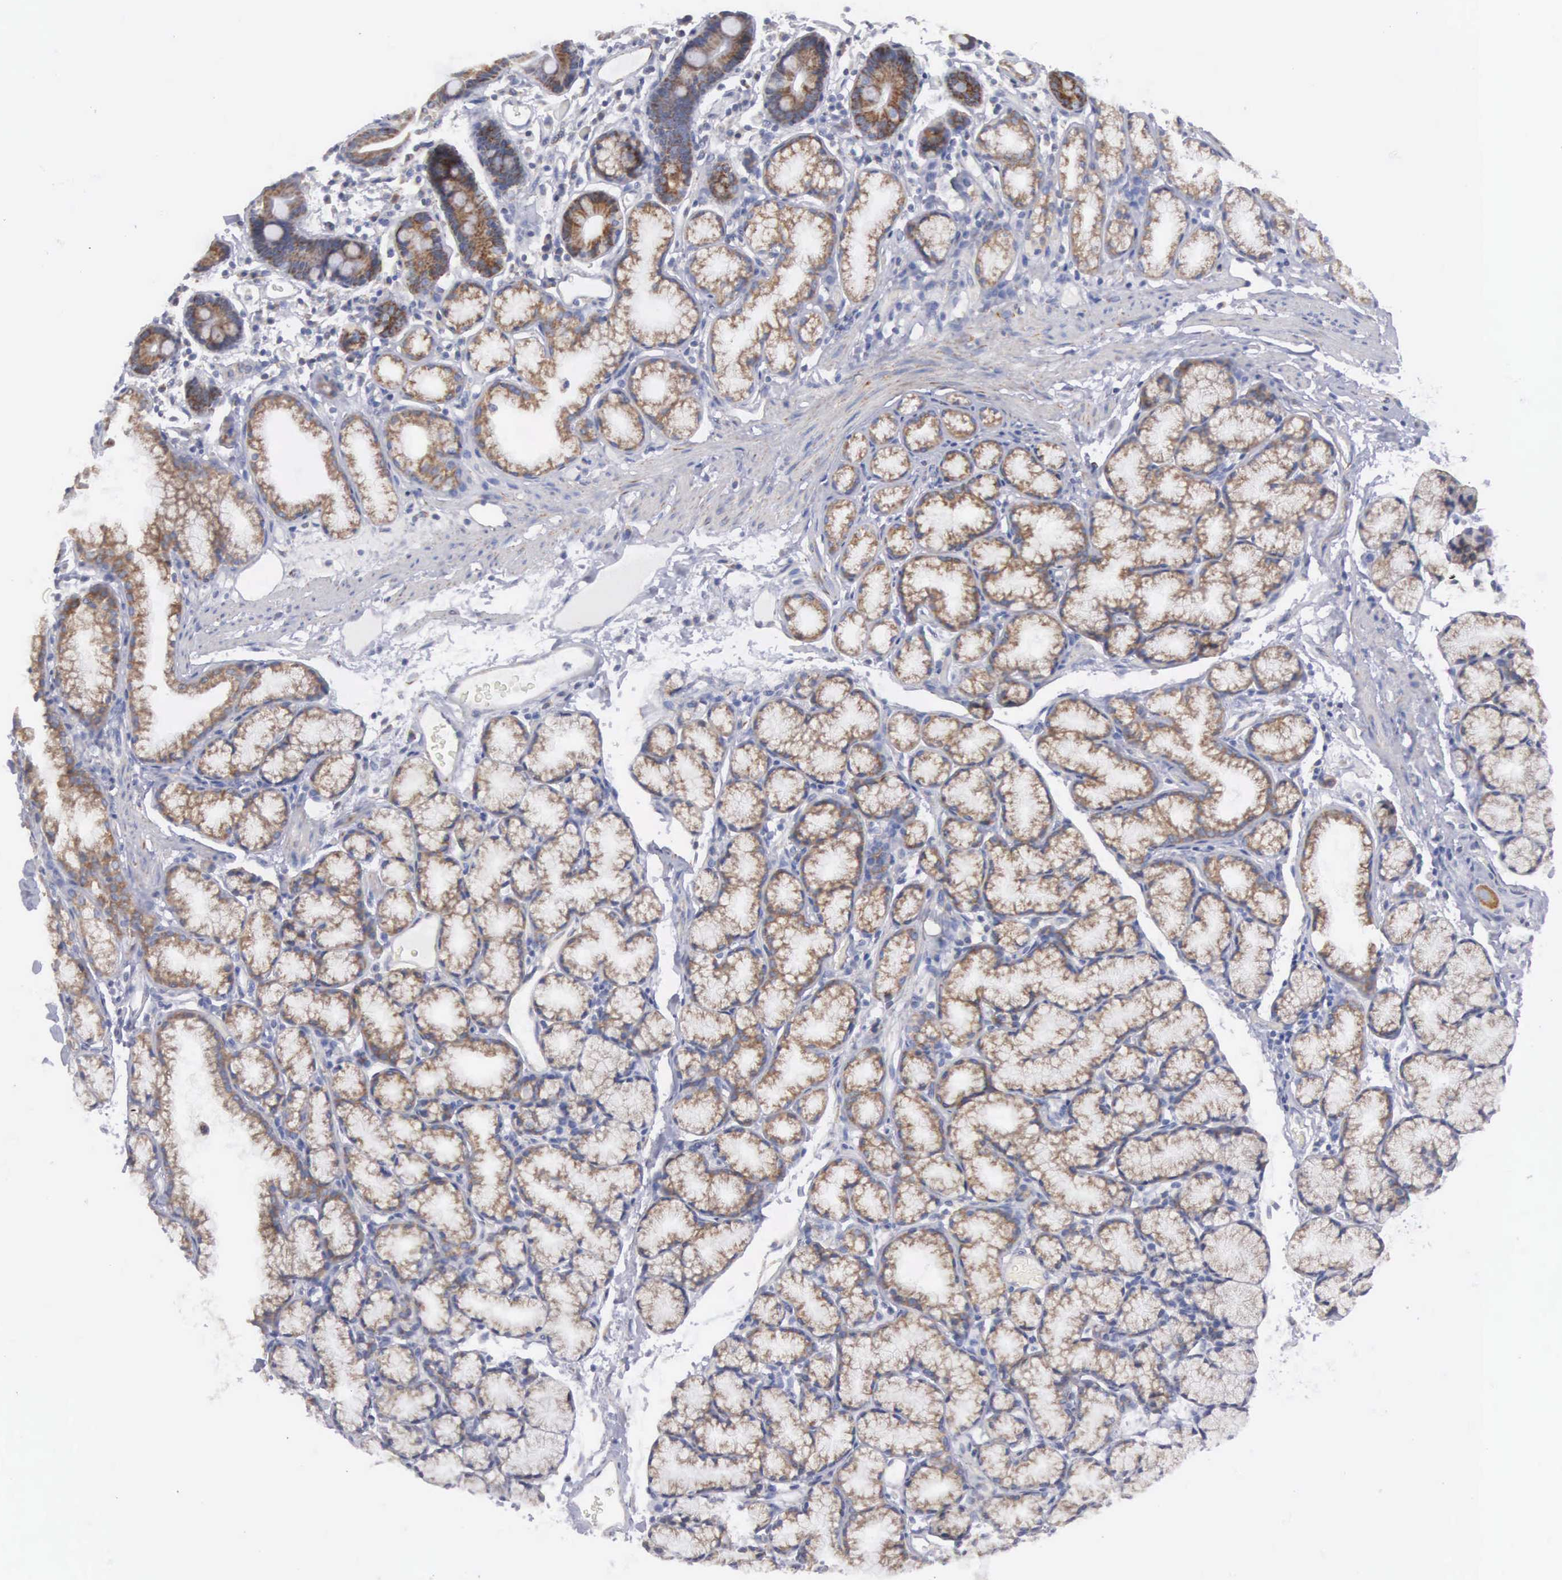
{"staining": {"intensity": "moderate", "quantity": ">75%", "location": "cytoplasmic/membranous"}, "tissue": "duodenum", "cell_type": "Glandular cells", "image_type": "normal", "snomed": [{"axis": "morphology", "description": "Normal tissue, NOS"}, {"axis": "topography", "description": "Duodenum"}], "caption": "The immunohistochemical stain highlights moderate cytoplasmic/membranous expression in glandular cells of unremarkable duodenum. Using DAB (brown) and hematoxylin (blue) stains, captured at high magnification using brightfield microscopy.", "gene": "APOOL", "patient": {"sex": "female", "age": 48}}